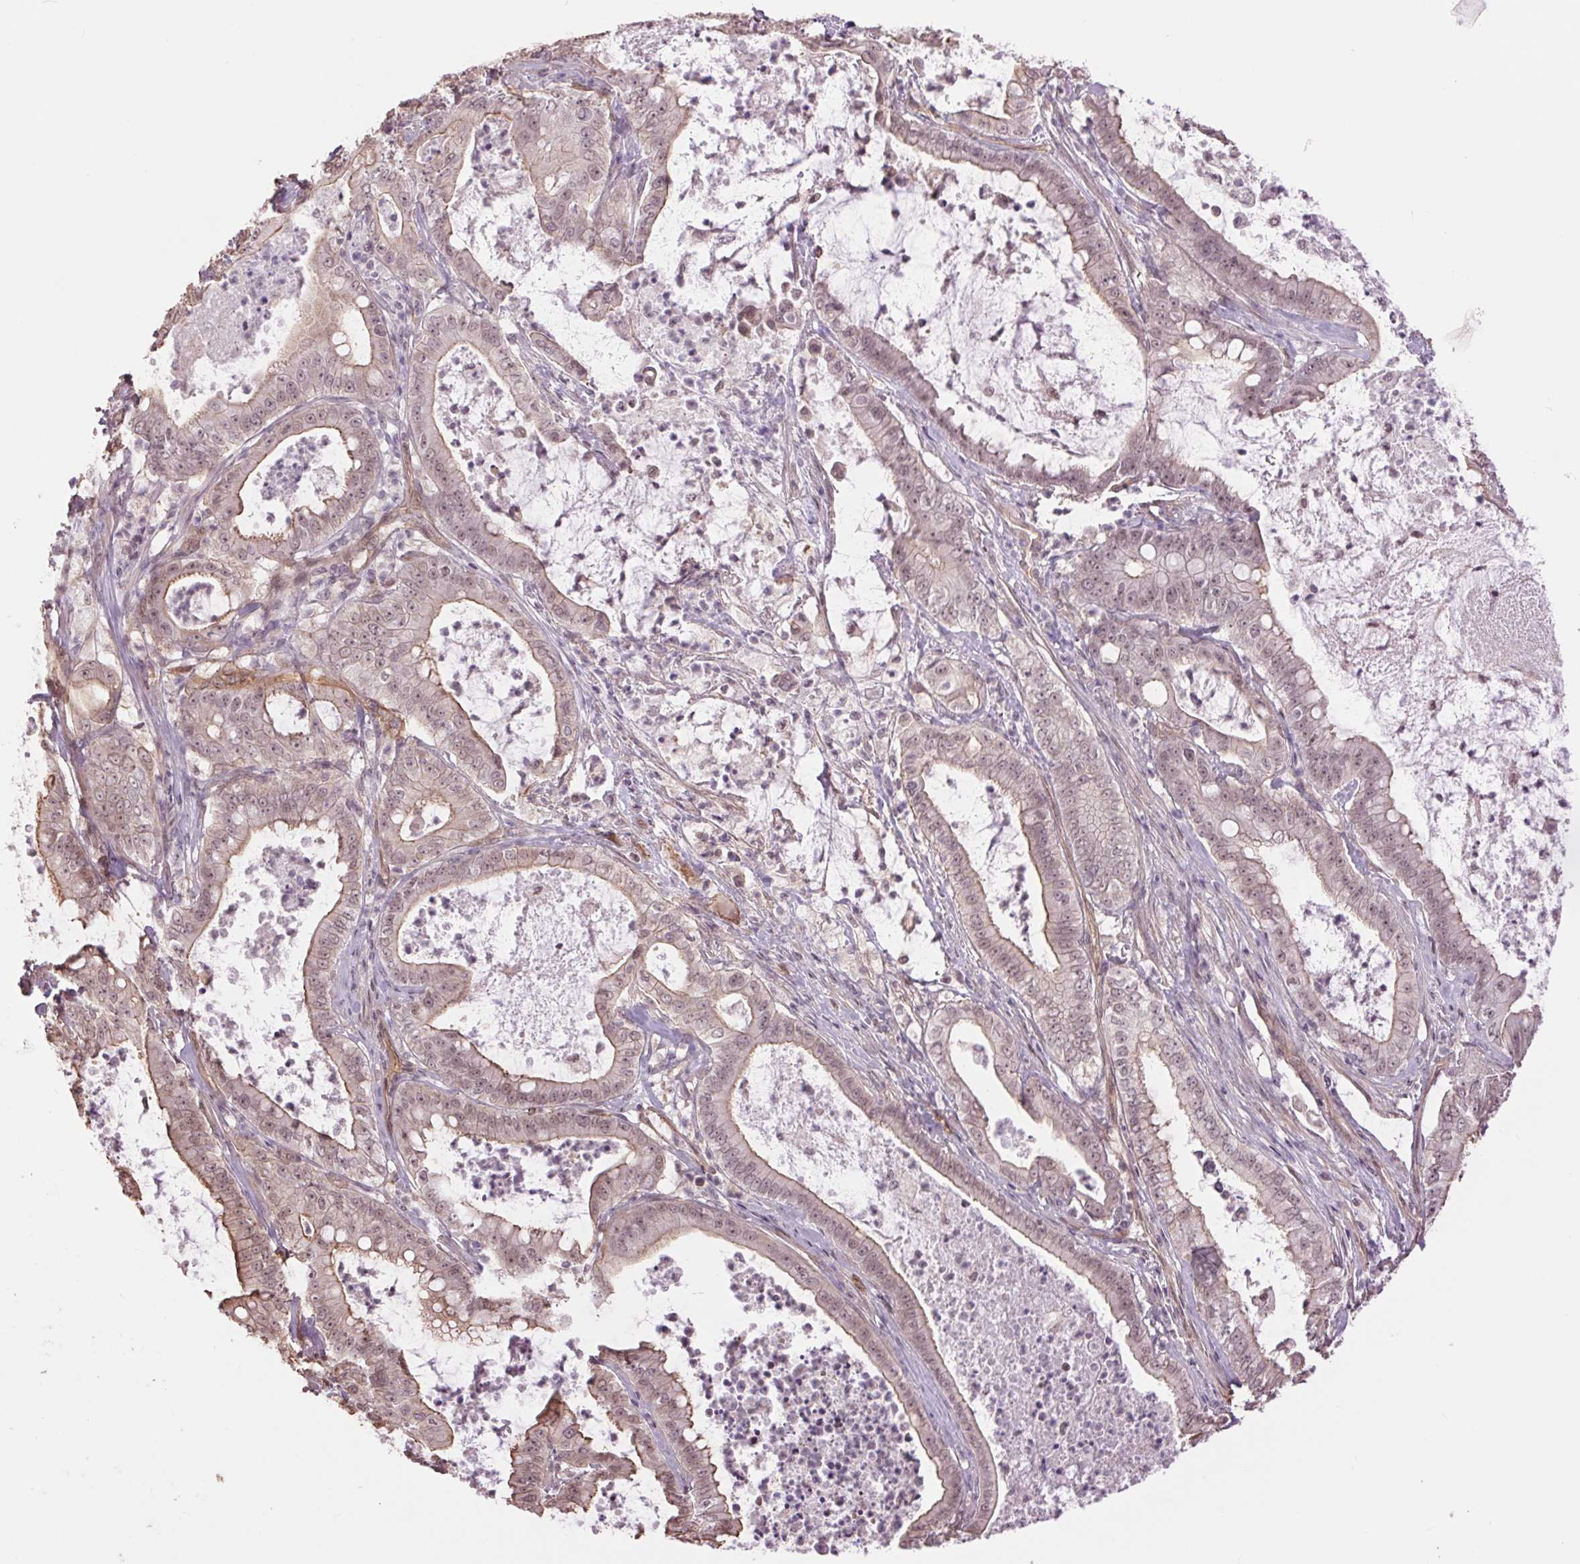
{"staining": {"intensity": "weak", "quantity": "25%-75%", "location": "cytoplasmic/membranous,nuclear"}, "tissue": "pancreatic cancer", "cell_type": "Tumor cells", "image_type": "cancer", "snomed": [{"axis": "morphology", "description": "Adenocarcinoma, NOS"}, {"axis": "topography", "description": "Pancreas"}], "caption": "The photomicrograph shows staining of pancreatic cancer (adenocarcinoma), revealing weak cytoplasmic/membranous and nuclear protein positivity (brown color) within tumor cells. The staining was performed using DAB to visualize the protein expression in brown, while the nuclei were stained in blue with hematoxylin (Magnification: 20x).", "gene": "PALM", "patient": {"sex": "male", "age": 71}}